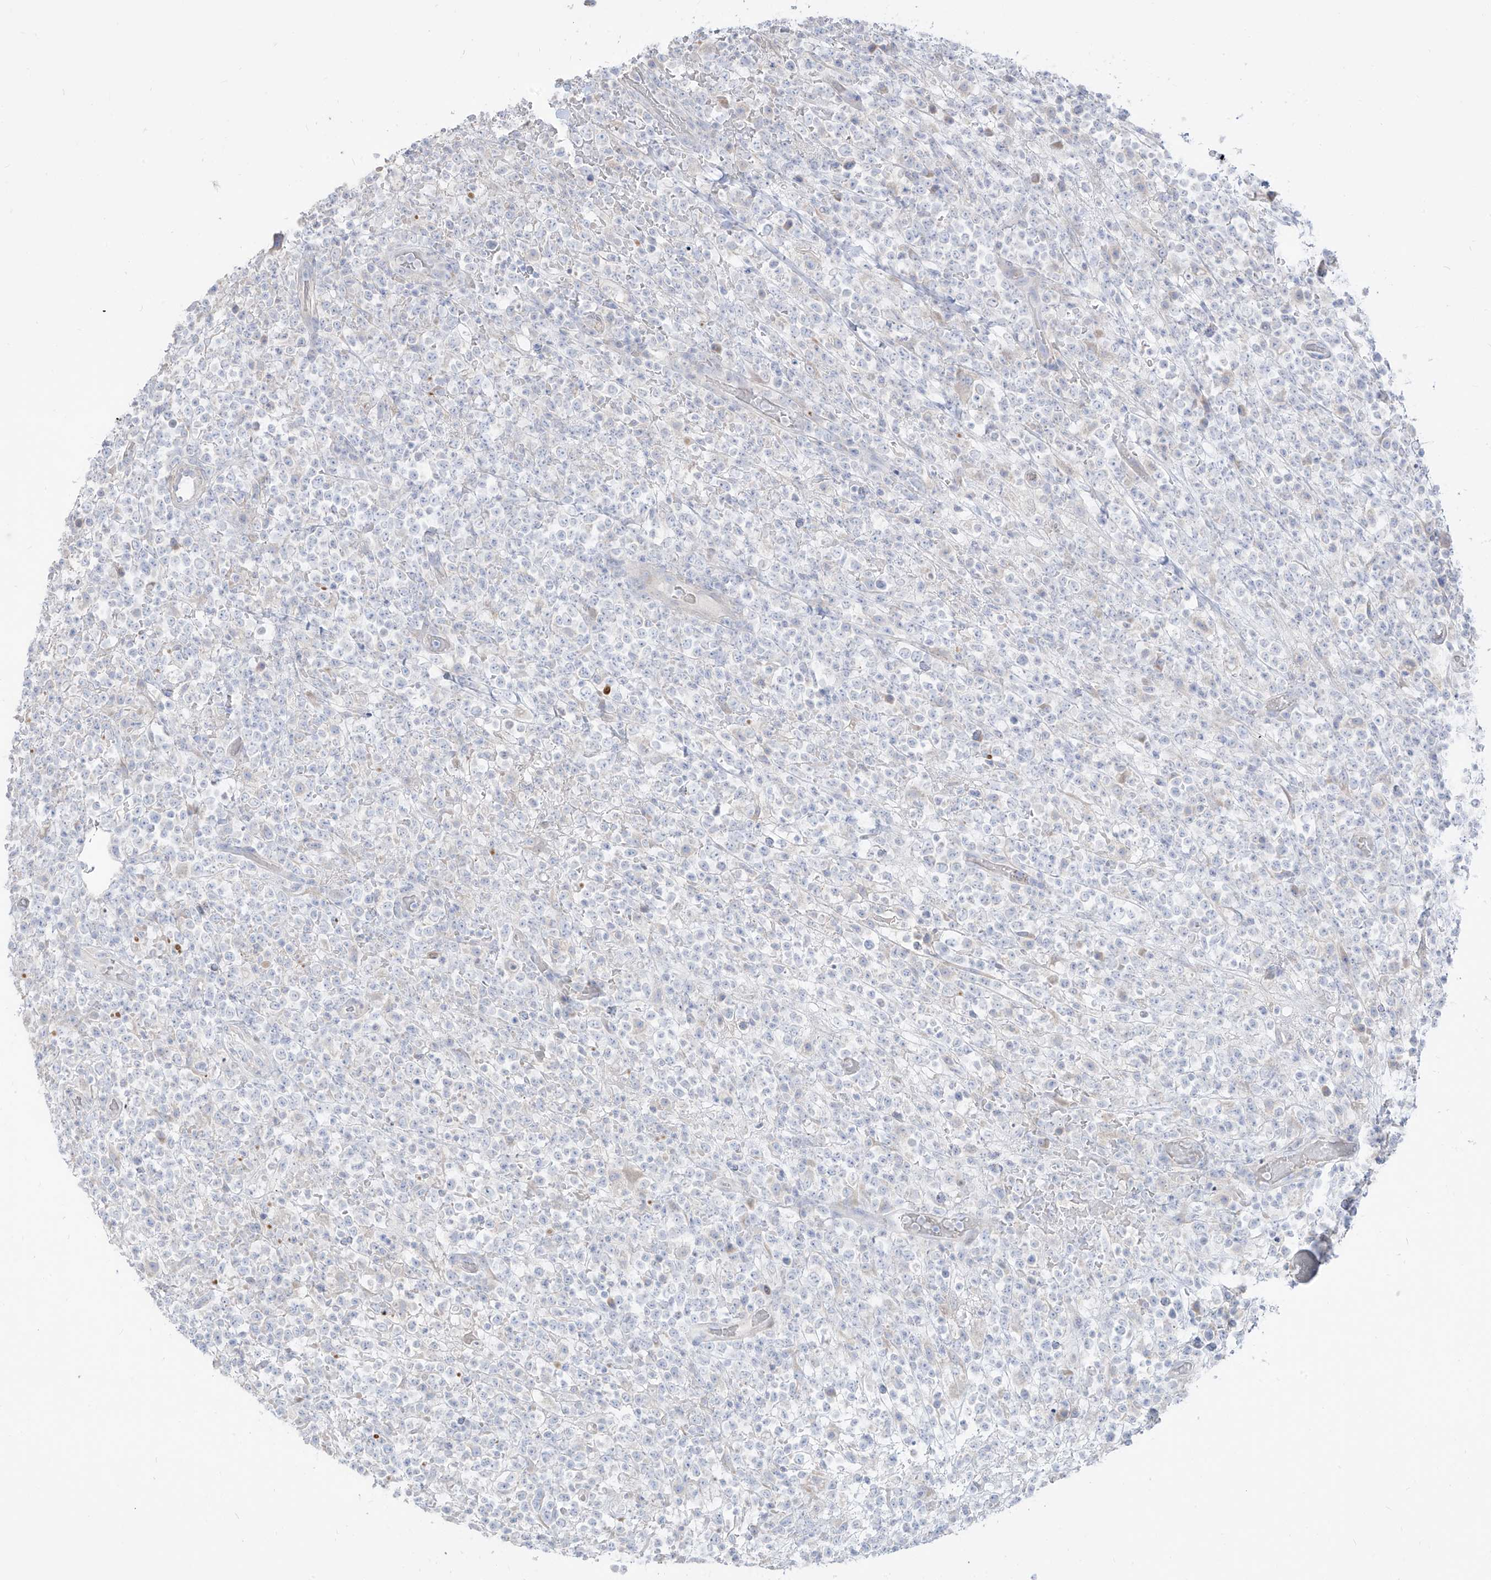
{"staining": {"intensity": "negative", "quantity": "none", "location": "none"}, "tissue": "lymphoma", "cell_type": "Tumor cells", "image_type": "cancer", "snomed": [{"axis": "morphology", "description": "Malignant lymphoma, non-Hodgkin's type, High grade"}, {"axis": "topography", "description": "Colon"}], "caption": "This is an immunohistochemistry (IHC) histopathology image of human malignant lymphoma, non-Hodgkin's type (high-grade). There is no positivity in tumor cells.", "gene": "ARHGEF40", "patient": {"sex": "female", "age": 53}}